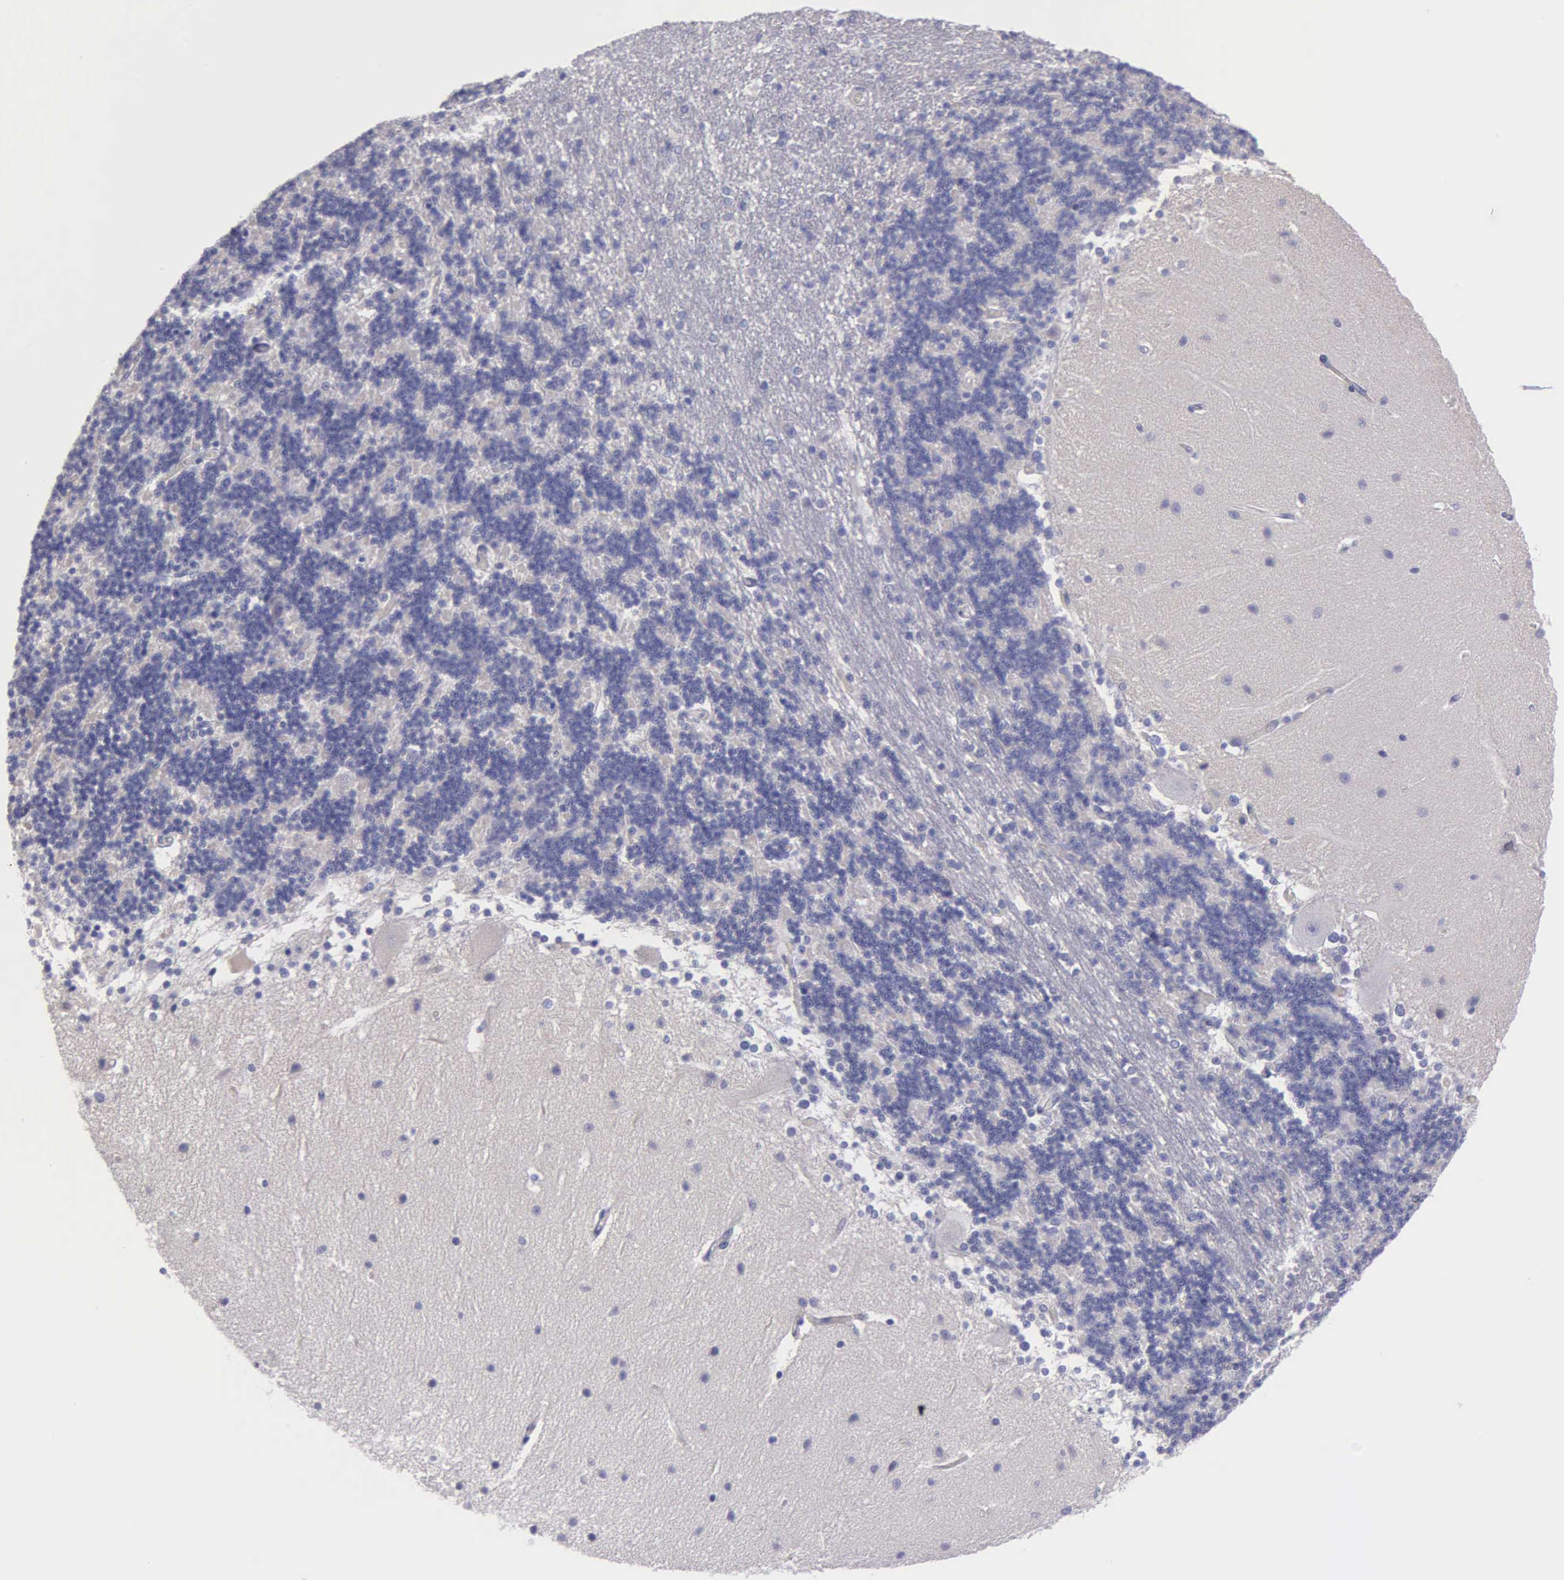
{"staining": {"intensity": "negative", "quantity": "none", "location": "none"}, "tissue": "cerebellum", "cell_type": "Cells in granular layer", "image_type": "normal", "snomed": [{"axis": "morphology", "description": "Normal tissue, NOS"}, {"axis": "topography", "description": "Cerebellum"}], "caption": "Immunohistochemistry (IHC) image of benign cerebellum stained for a protein (brown), which shows no expression in cells in granular layer.", "gene": "TYRP1", "patient": {"sex": "female", "age": 54}}